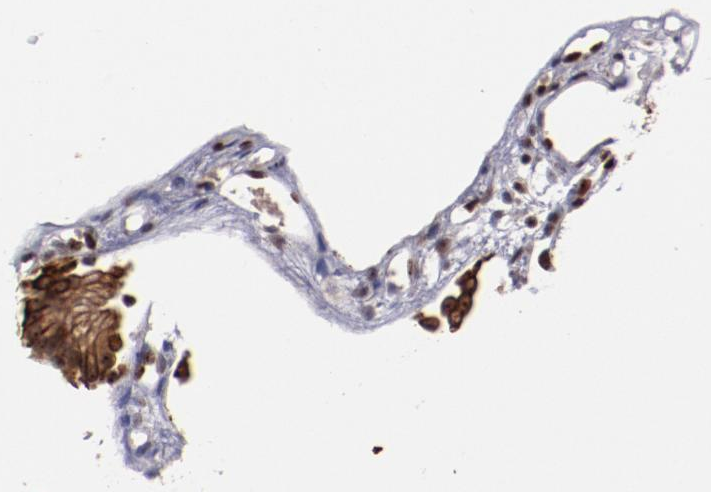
{"staining": {"intensity": "moderate", "quantity": ">75%", "location": "cytoplasmic/membranous,nuclear"}, "tissue": "gallbladder", "cell_type": "Glandular cells", "image_type": "normal", "snomed": [{"axis": "morphology", "description": "Normal tissue, NOS"}, {"axis": "topography", "description": "Gallbladder"}], "caption": "This micrograph shows benign gallbladder stained with immunohistochemistry (IHC) to label a protein in brown. The cytoplasmic/membranous,nuclear of glandular cells show moderate positivity for the protein. Nuclei are counter-stained blue.", "gene": "DDX24", "patient": {"sex": "male", "age": 65}}